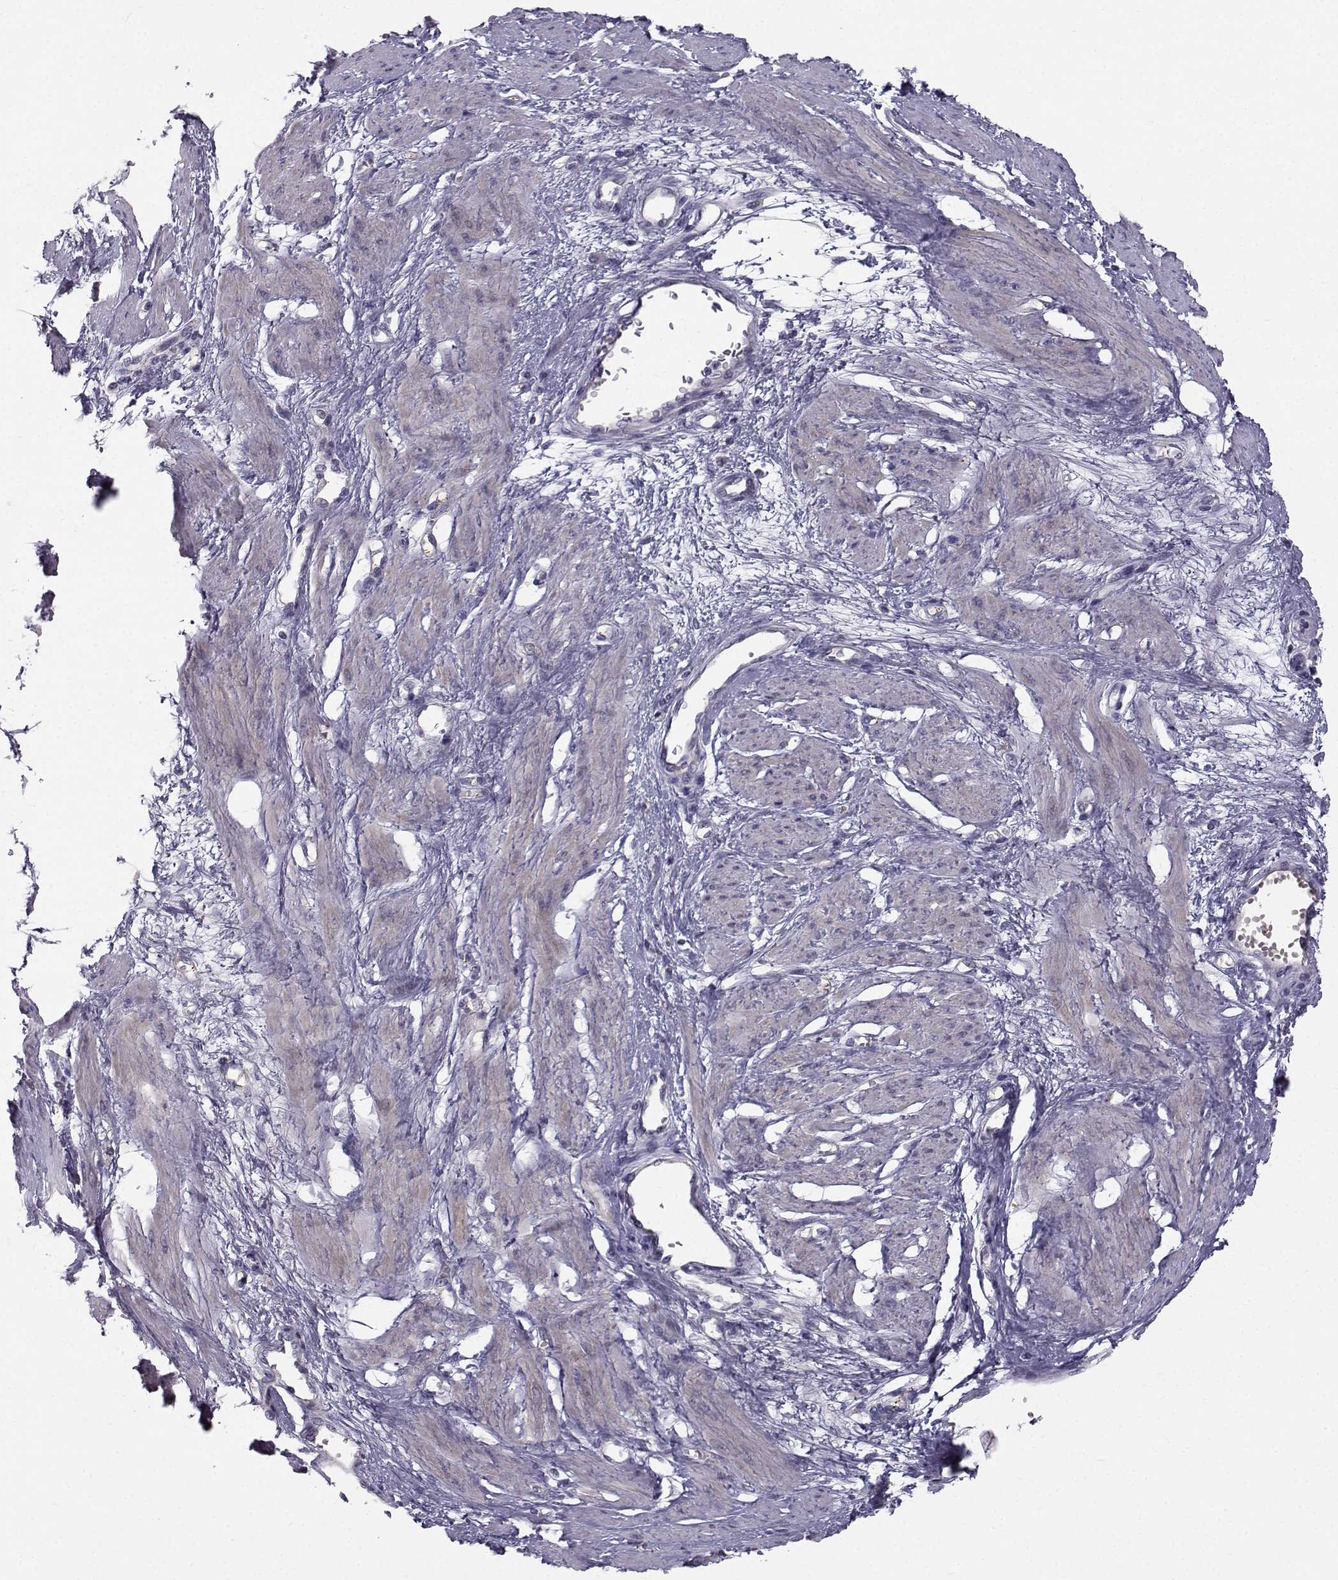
{"staining": {"intensity": "negative", "quantity": "none", "location": "none"}, "tissue": "smooth muscle", "cell_type": "Smooth muscle cells", "image_type": "normal", "snomed": [{"axis": "morphology", "description": "Normal tissue, NOS"}, {"axis": "topography", "description": "Smooth muscle"}, {"axis": "topography", "description": "Uterus"}], "caption": "The photomicrograph demonstrates no staining of smooth muscle cells in benign smooth muscle. The staining was performed using DAB to visualize the protein expression in brown, while the nuclei were stained in blue with hematoxylin (Magnification: 20x).", "gene": "CALCR", "patient": {"sex": "female", "age": 39}}